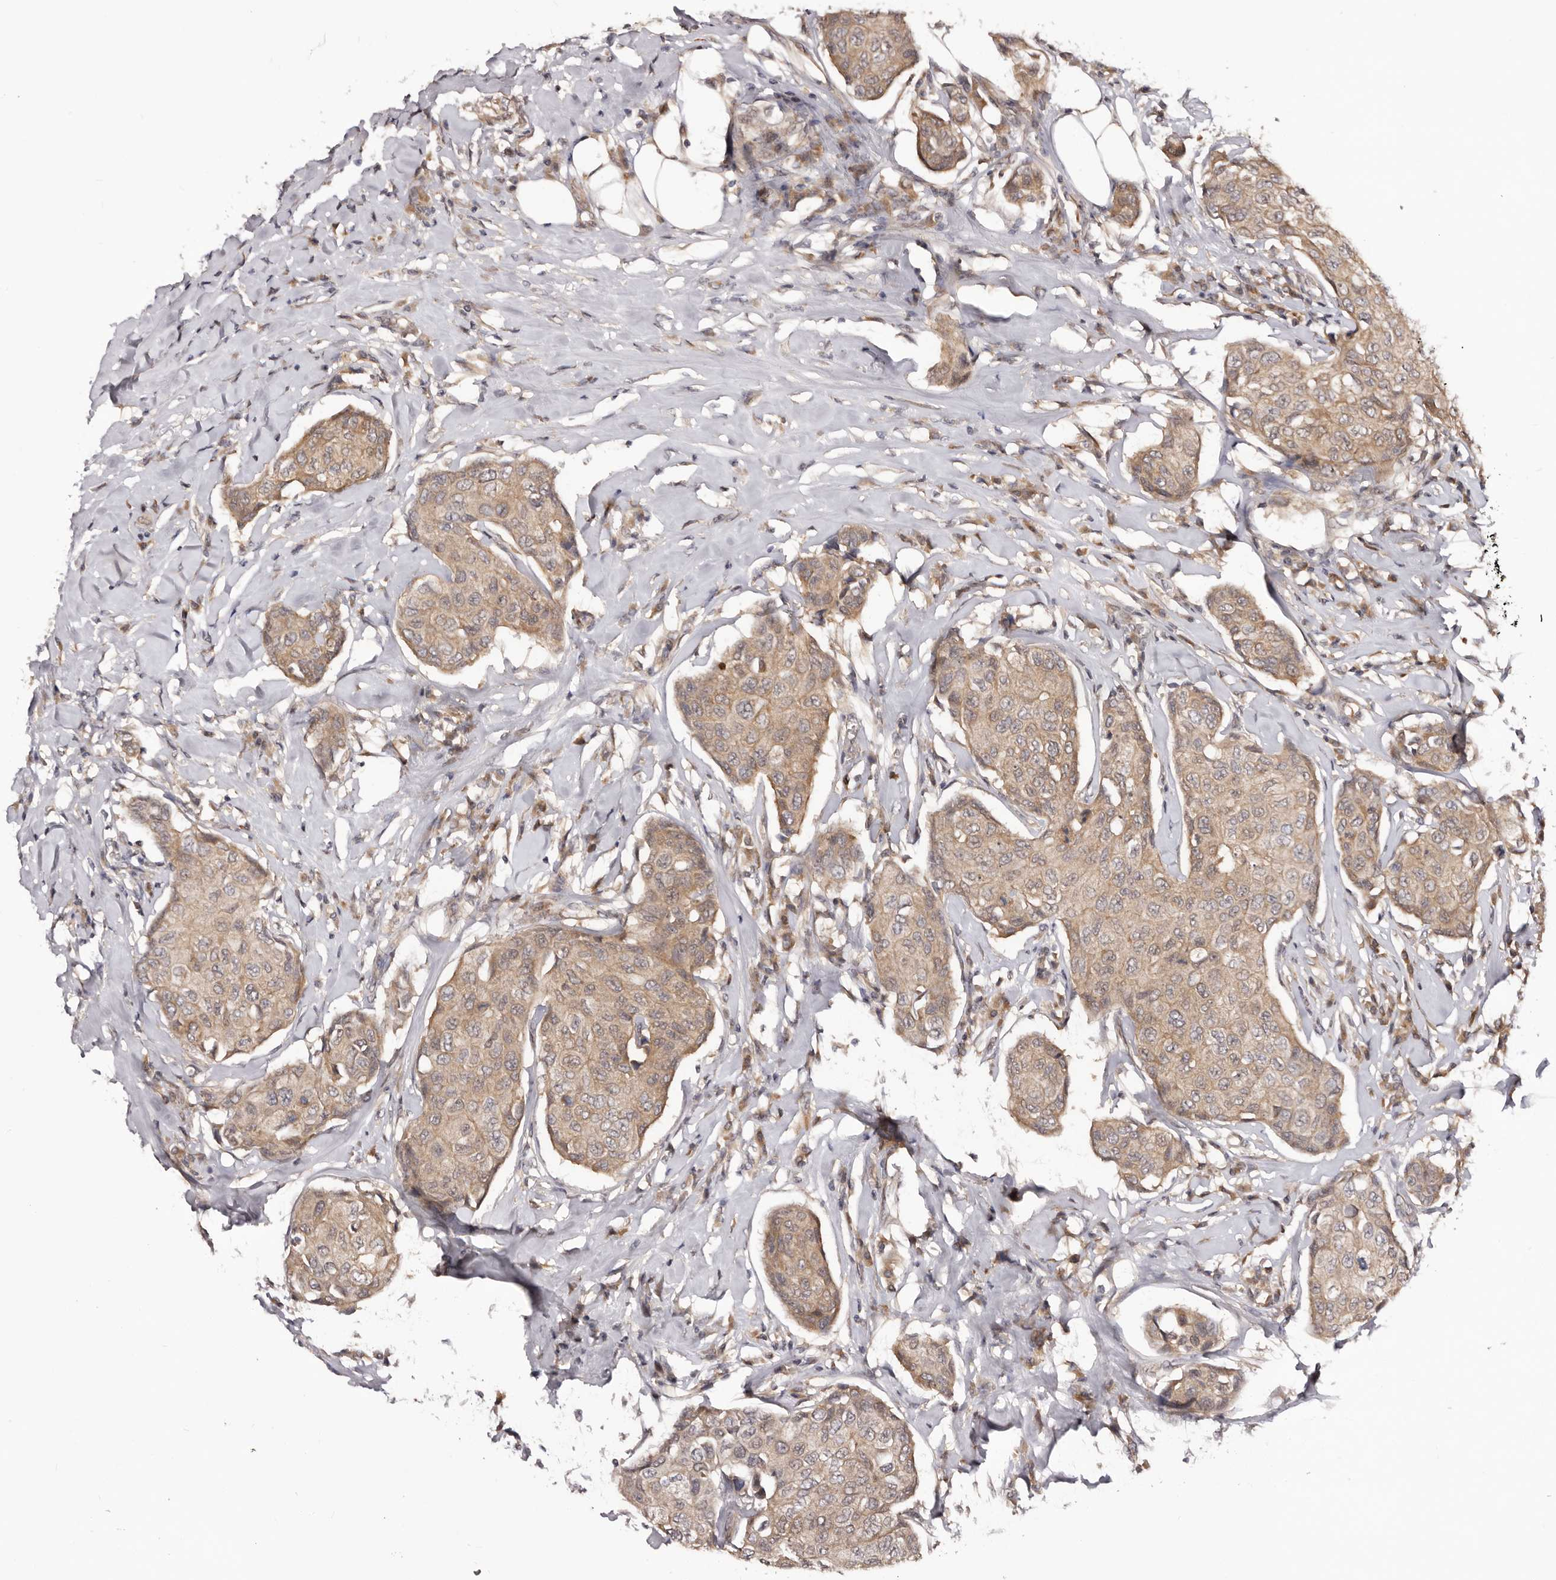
{"staining": {"intensity": "weak", "quantity": ">75%", "location": "cytoplasmic/membranous"}, "tissue": "breast cancer", "cell_type": "Tumor cells", "image_type": "cancer", "snomed": [{"axis": "morphology", "description": "Duct carcinoma"}, {"axis": "topography", "description": "Breast"}], "caption": "Breast cancer (infiltrating ductal carcinoma) tissue reveals weak cytoplasmic/membranous positivity in approximately >75% of tumor cells, visualized by immunohistochemistry.", "gene": "MDP1", "patient": {"sex": "female", "age": 80}}